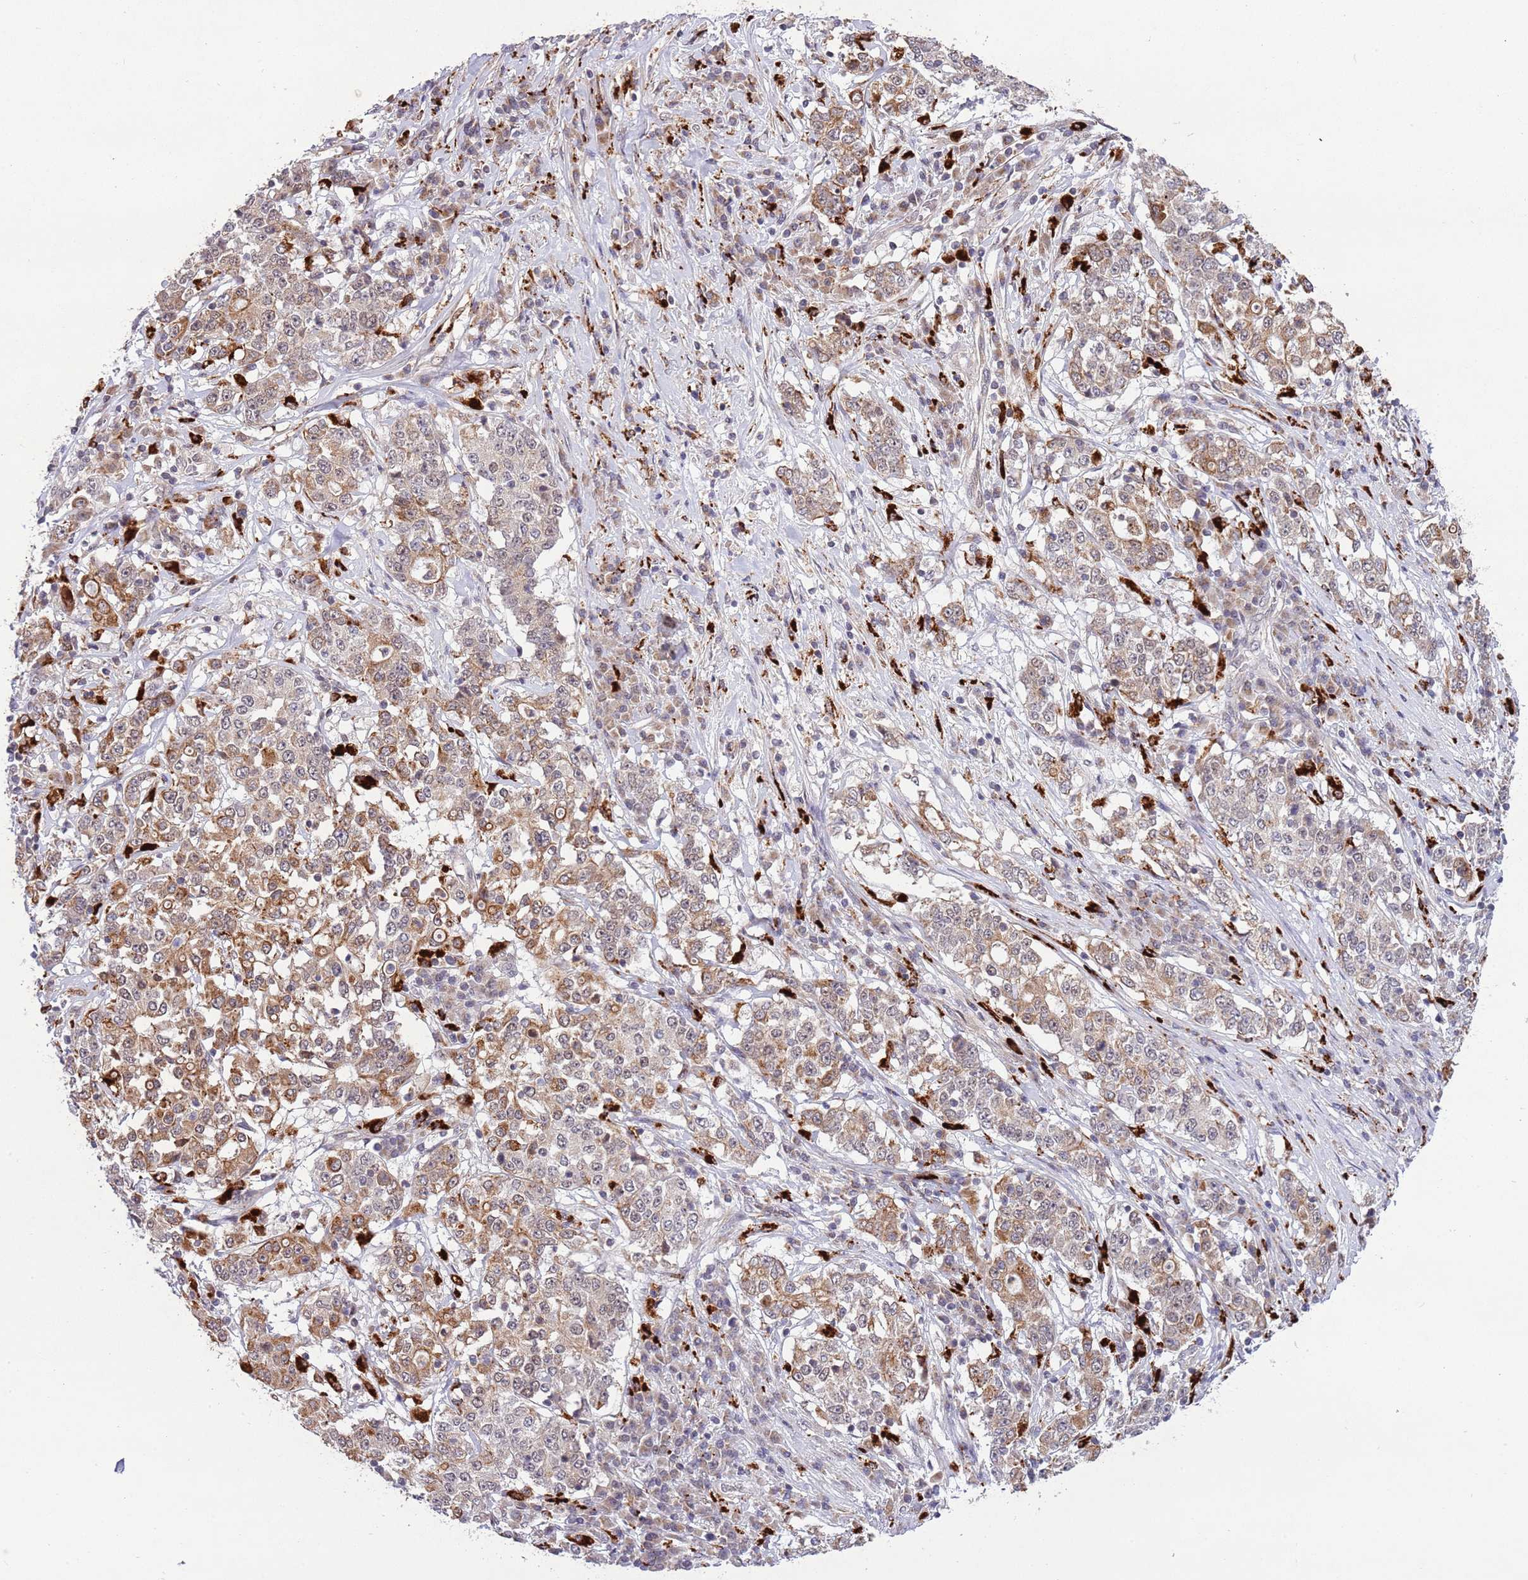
{"staining": {"intensity": "moderate", "quantity": ">75%", "location": "cytoplasmic/membranous"}, "tissue": "stomach cancer", "cell_type": "Tumor cells", "image_type": "cancer", "snomed": [{"axis": "morphology", "description": "Adenocarcinoma, NOS"}, {"axis": "topography", "description": "Stomach"}], "caption": "This micrograph displays IHC staining of human adenocarcinoma (stomach), with medium moderate cytoplasmic/membranous staining in approximately >75% of tumor cells.", "gene": "TRIM27", "patient": {"sex": "male", "age": 59}}